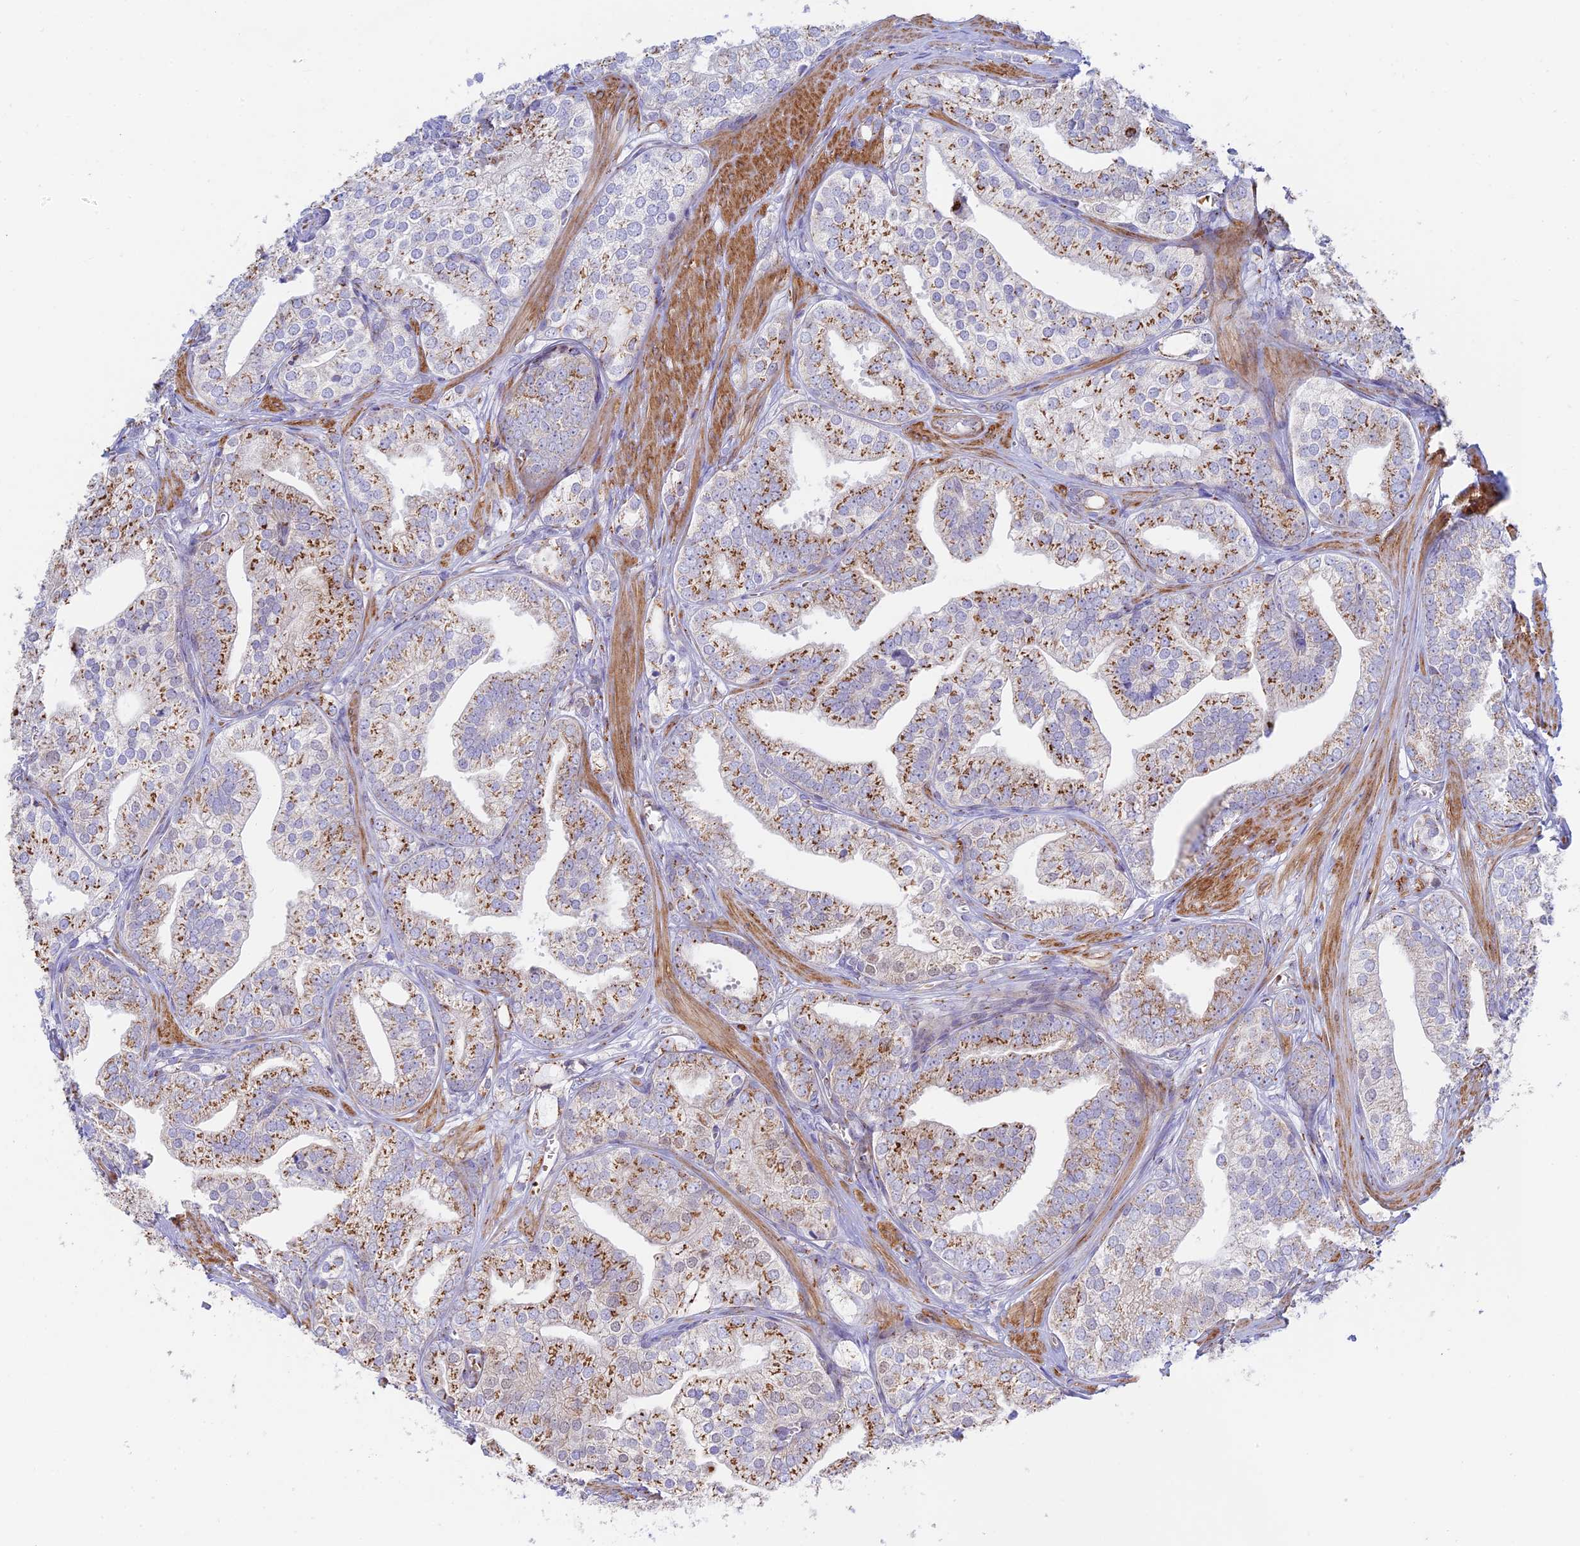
{"staining": {"intensity": "moderate", "quantity": "25%-75%", "location": "cytoplasmic/membranous"}, "tissue": "prostate cancer", "cell_type": "Tumor cells", "image_type": "cancer", "snomed": [{"axis": "morphology", "description": "Adenocarcinoma, High grade"}, {"axis": "topography", "description": "Prostate"}], "caption": "A brown stain labels moderate cytoplasmic/membranous expression of a protein in high-grade adenocarcinoma (prostate) tumor cells.", "gene": "HS2ST1", "patient": {"sex": "male", "age": 50}}